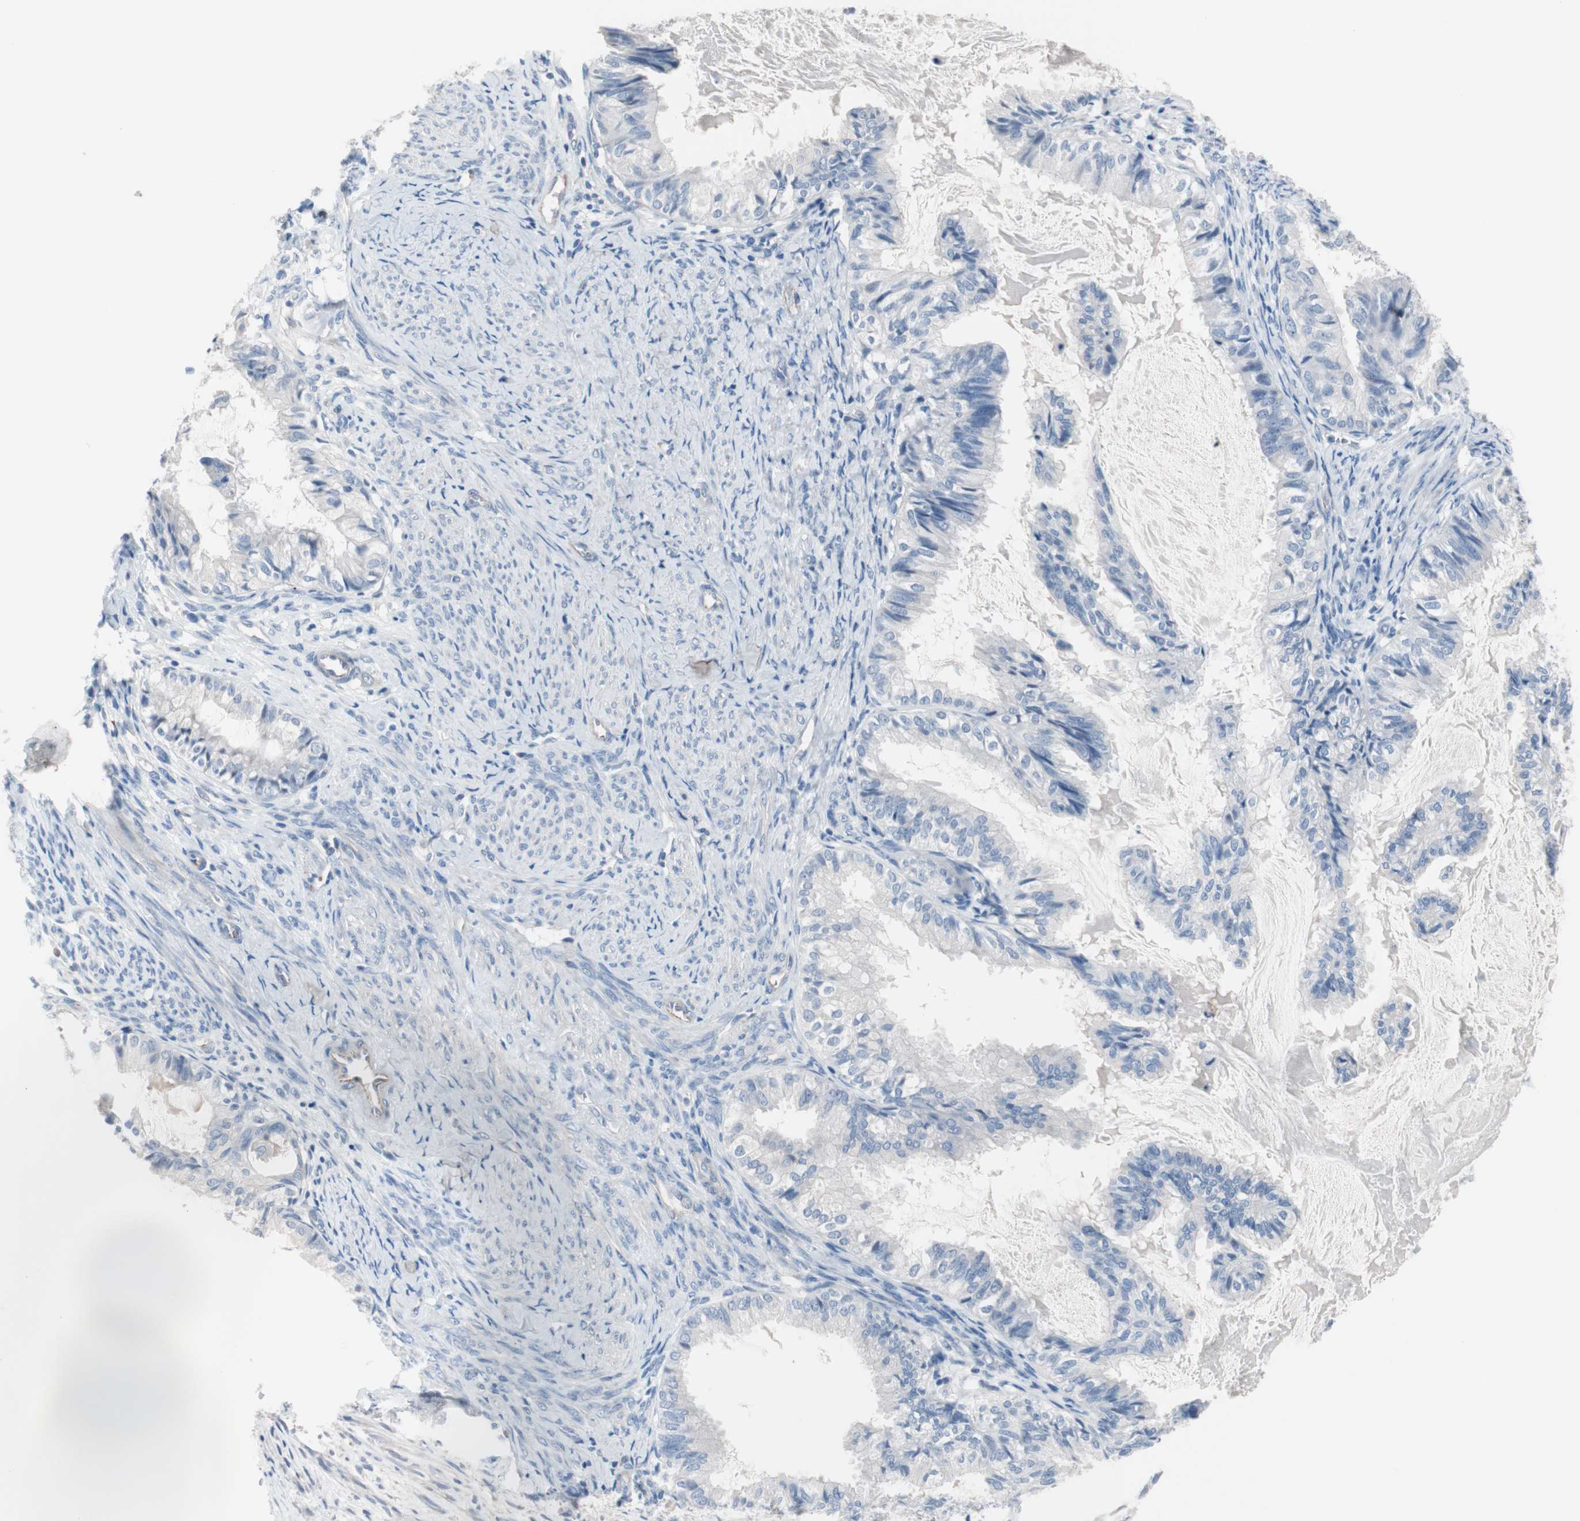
{"staining": {"intensity": "negative", "quantity": "none", "location": "none"}, "tissue": "cervical cancer", "cell_type": "Tumor cells", "image_type": "cancer", "snomed": [{"axis": "morphology", "description": "Normal tissue, NOS"}, {"axis": "morphology", "description": "Adenocarcinoma, NOS"}, {"axis": "topography", "description": "Cervix"}, {"axis": "topography", "description": "Endometrium"}], "caption": "Immunohistochemistry of human cervical cancer reveals no expression in tumor cells.", "gene": "ULBP1", "patient": {"sex": "female", "age": 86}}